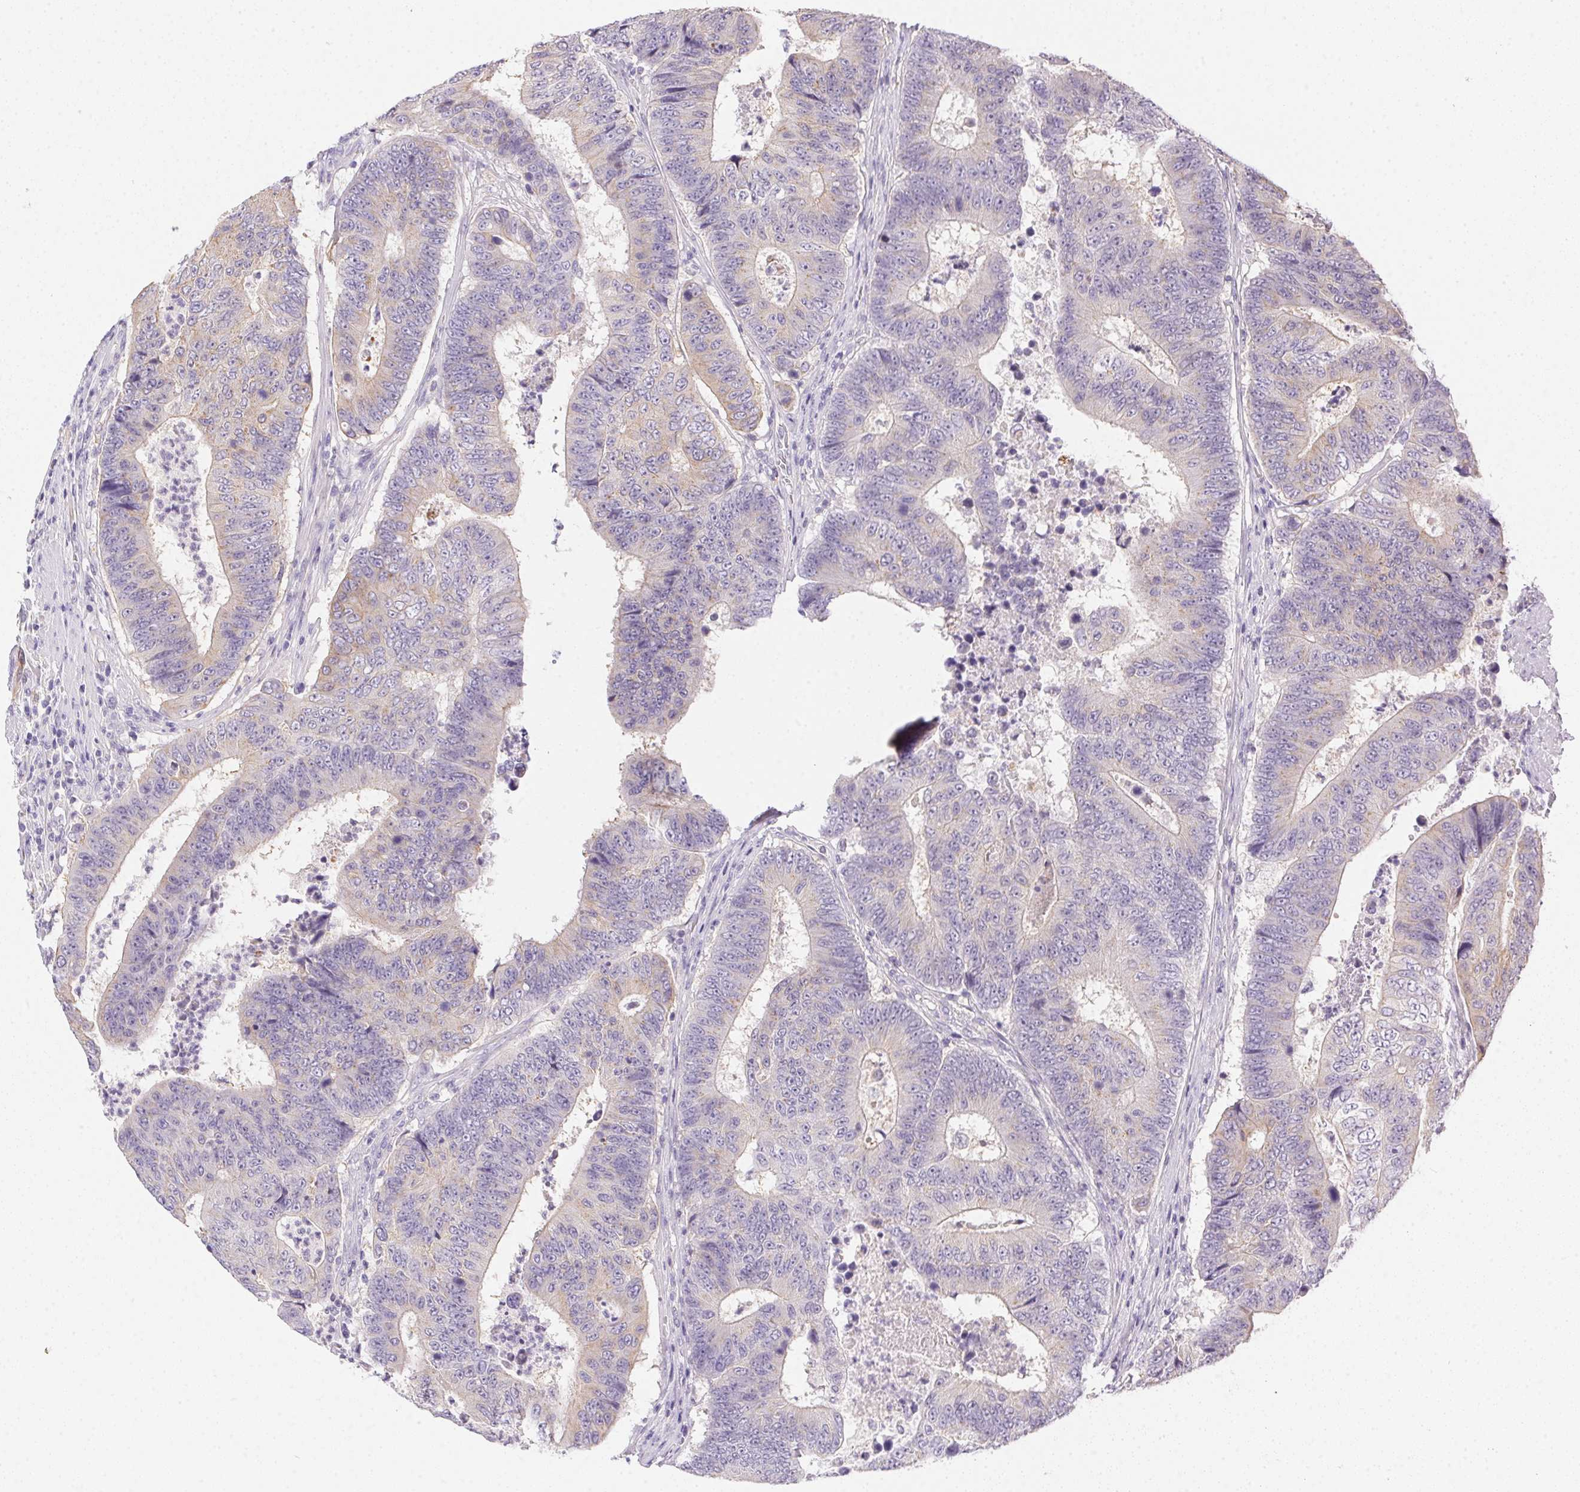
{"staining": {"intensity": "weak", "quantity": "<25%", "location": "cytoplasmic/membranous"}, "tissue": "colorectal cancer", "cell_type": "Tumor cells", "image_type": "cancer", "snomed": [{"axis": "morphology", "description": "Adenocarcinoma, NOS"}, {"axis": "topography", "description": "Colon"}], "caption": "This is a histopathology image of IHC staining of adenocarcinoma (colorectal), which shows no staining in tumor cells.", "gene": "SLC17A7", "patient": {"sex": "female", "age": 48}}